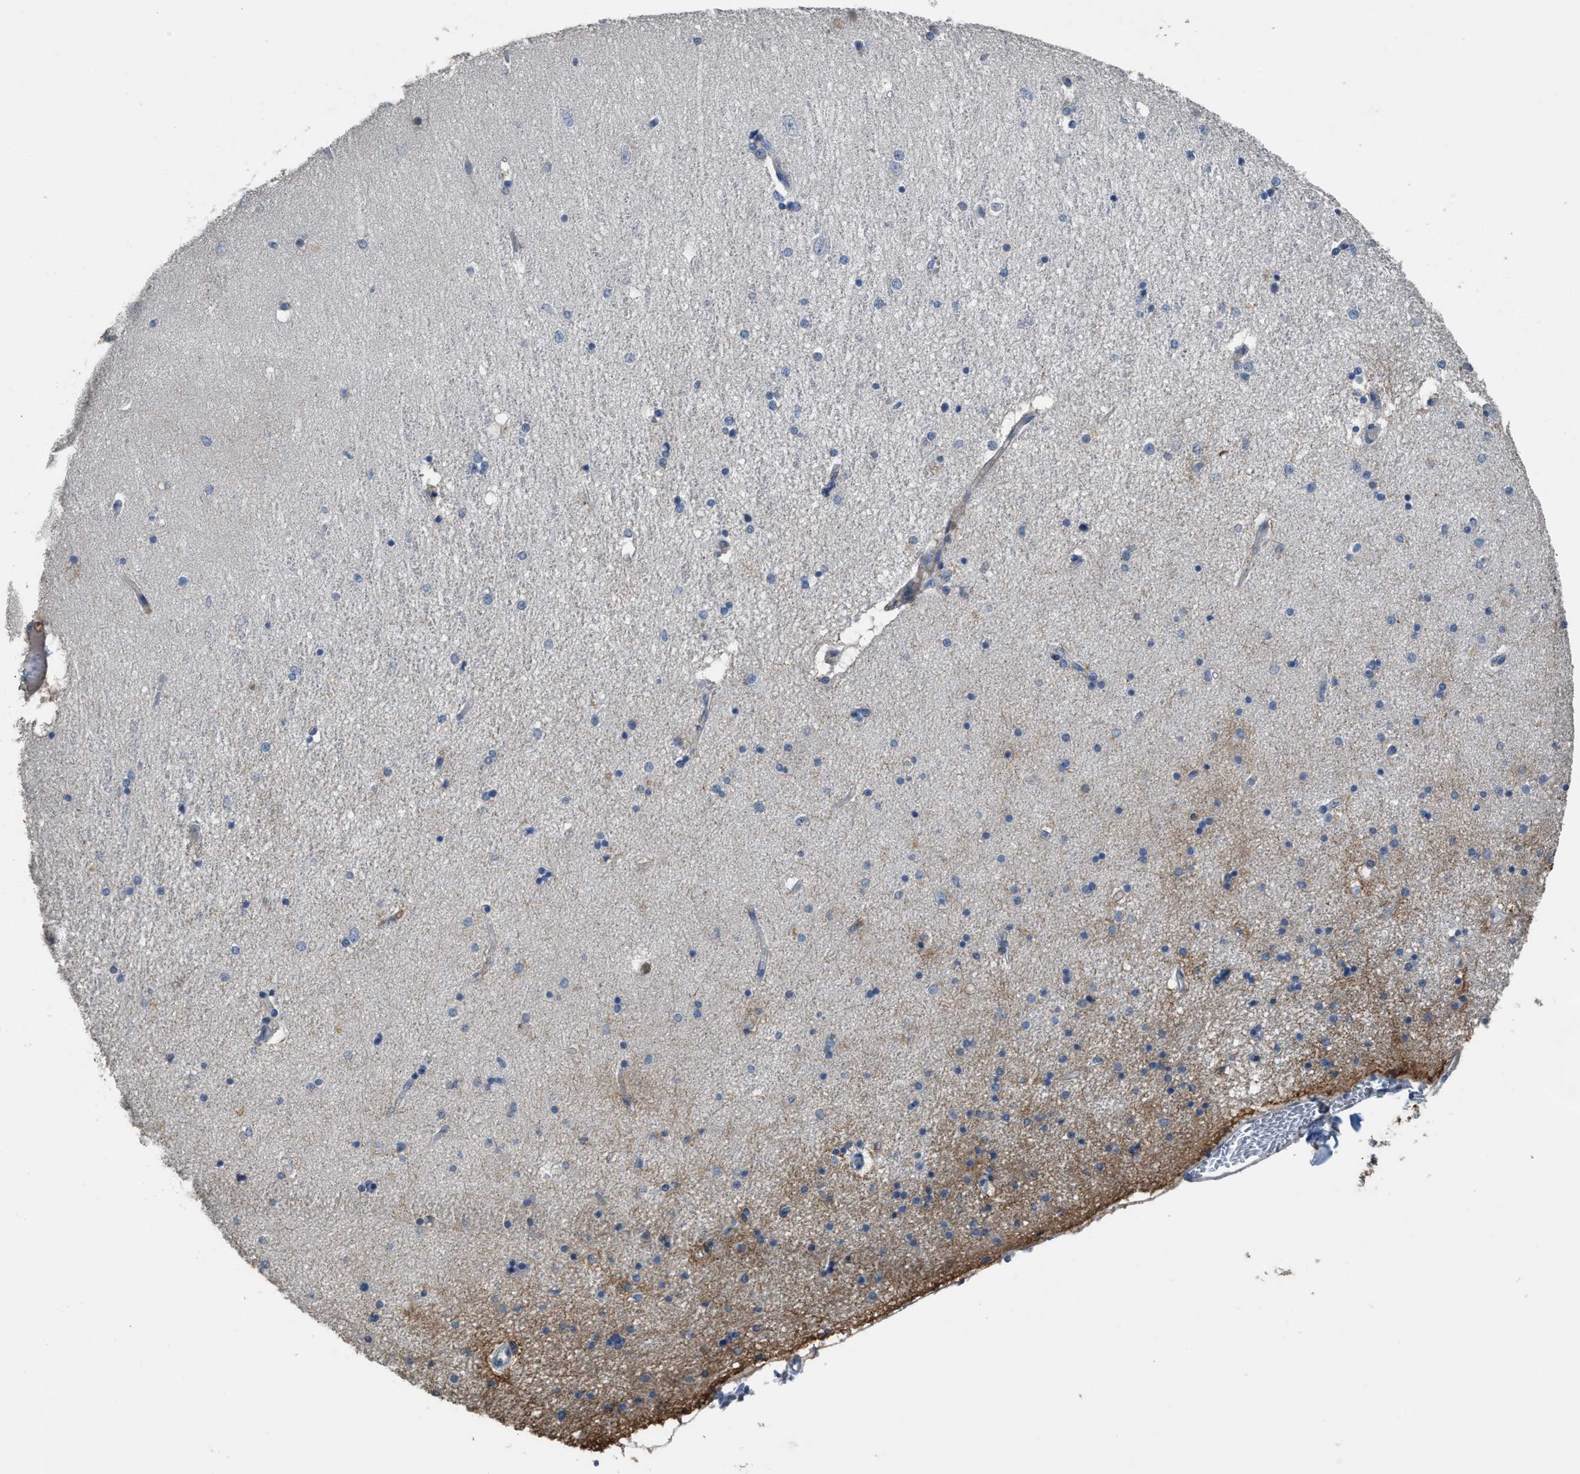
{"staining": {"intensity": "negative", "quantity": "none", "location": "none"}, "tissue": "hippocampus", "cell_type": "Glial cells", "image_type": "normal", "snomed": [{"axis": "morphology", "description": "Normal tissue, NOS"}, {"axis": "topography", "description": "Hippocampus"}], "caption": "Immunohistochemistry (IHC) of benign human hippocampus demonstrates no positivity in glial cells.", "gene": "OR51E1", "patient": {"sex": "female", "age": 54}}